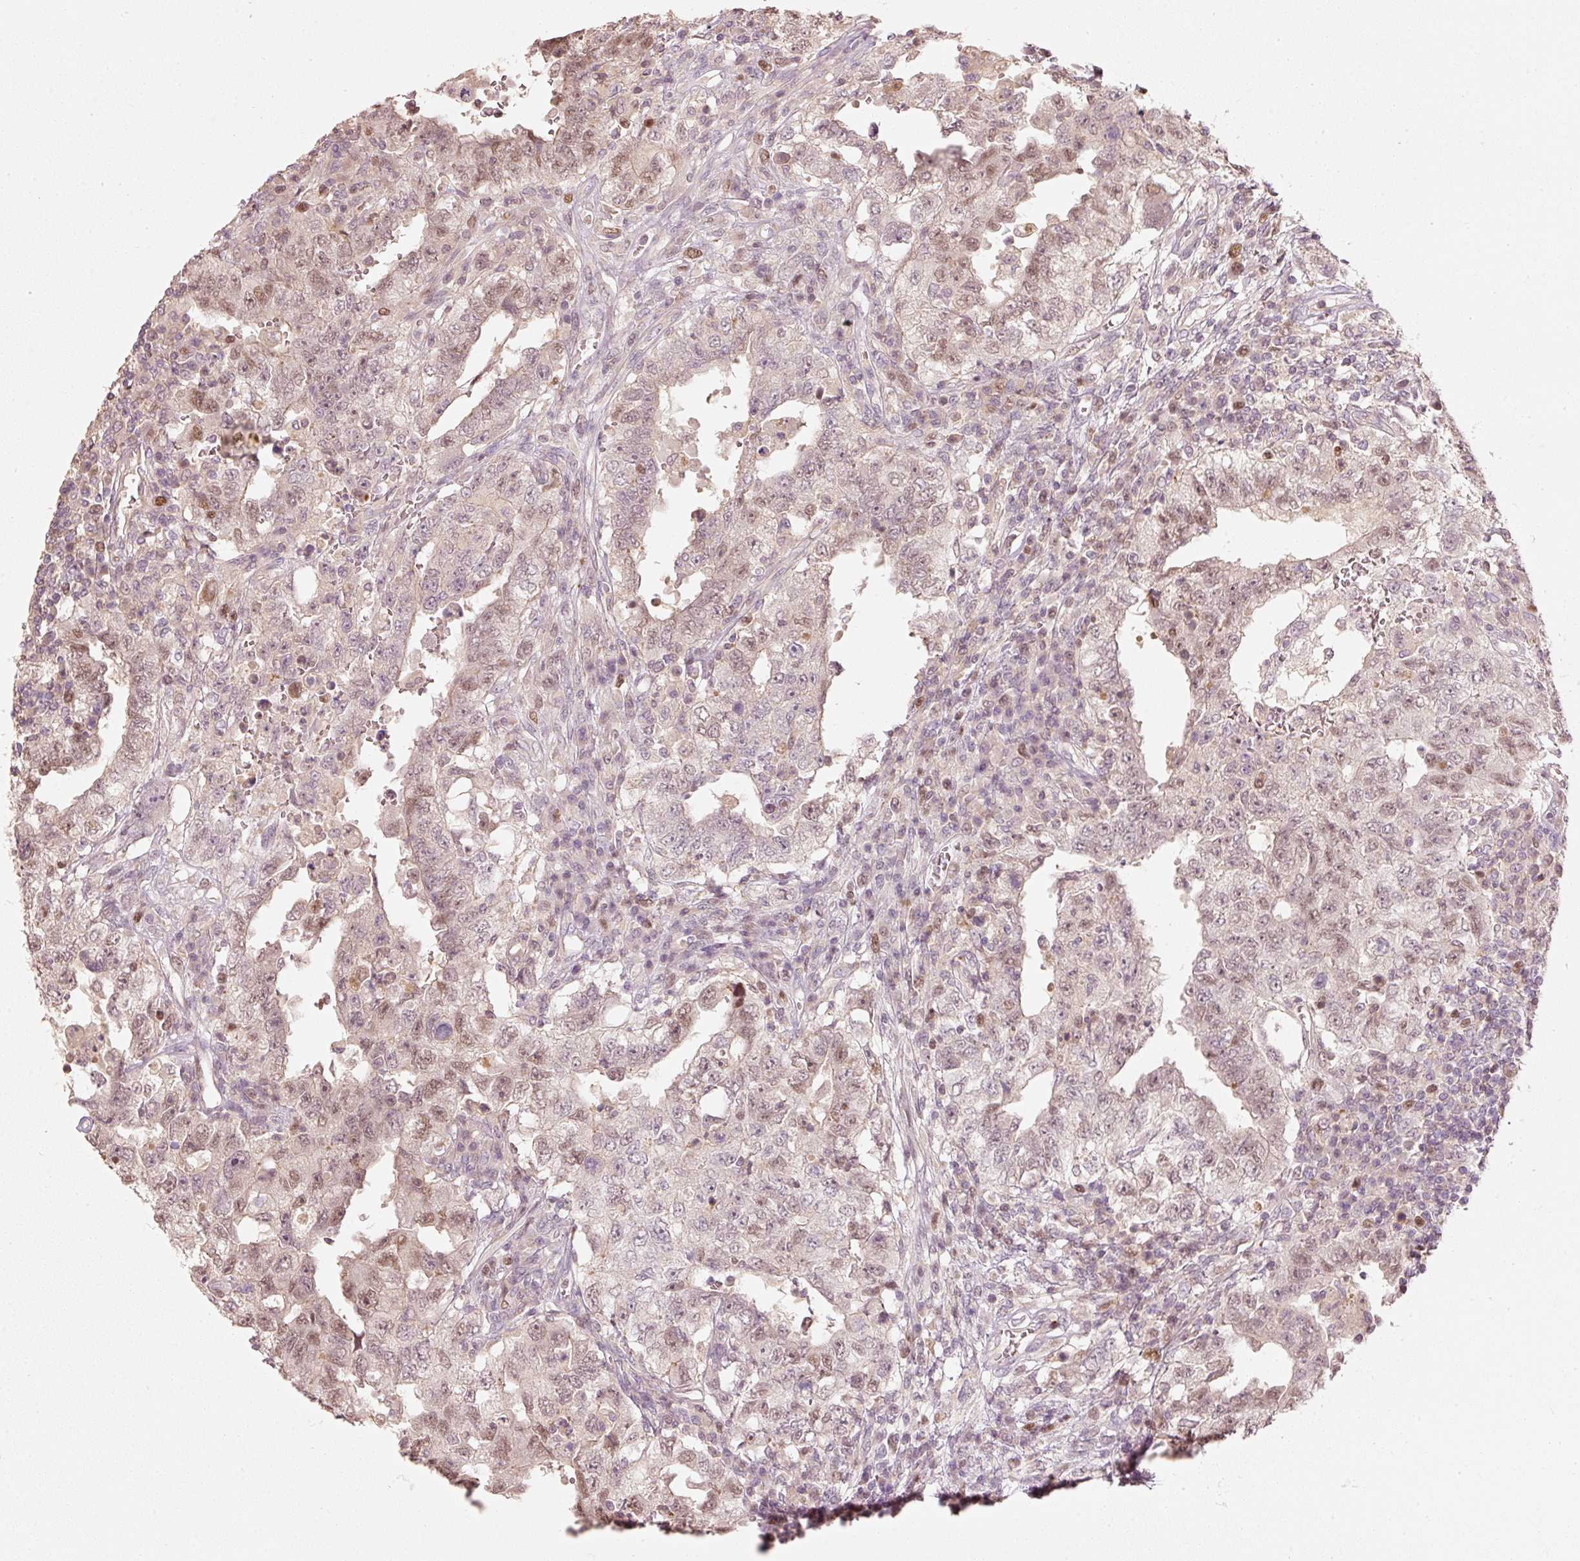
{"staining": {"intensity": "weak", "quantity": ">75%", "location": "nuclear"}, "tissue": "testis cancer", "cell_type": "Tumor cells", "image_type": "cancer", "snomed": [{"axis": "morphology", "description": "Carcinoma, Embryonal, NOS"}, {"axis": "topography", "description": "Testis"}], "caption": "The immunohistochemical stain shows weak nuclear expression in tumor cells of testis cancer (embryonal carcinoma) tissue.", "gene": "TREX2", "patient": {"sex": "male", "age": 26}}